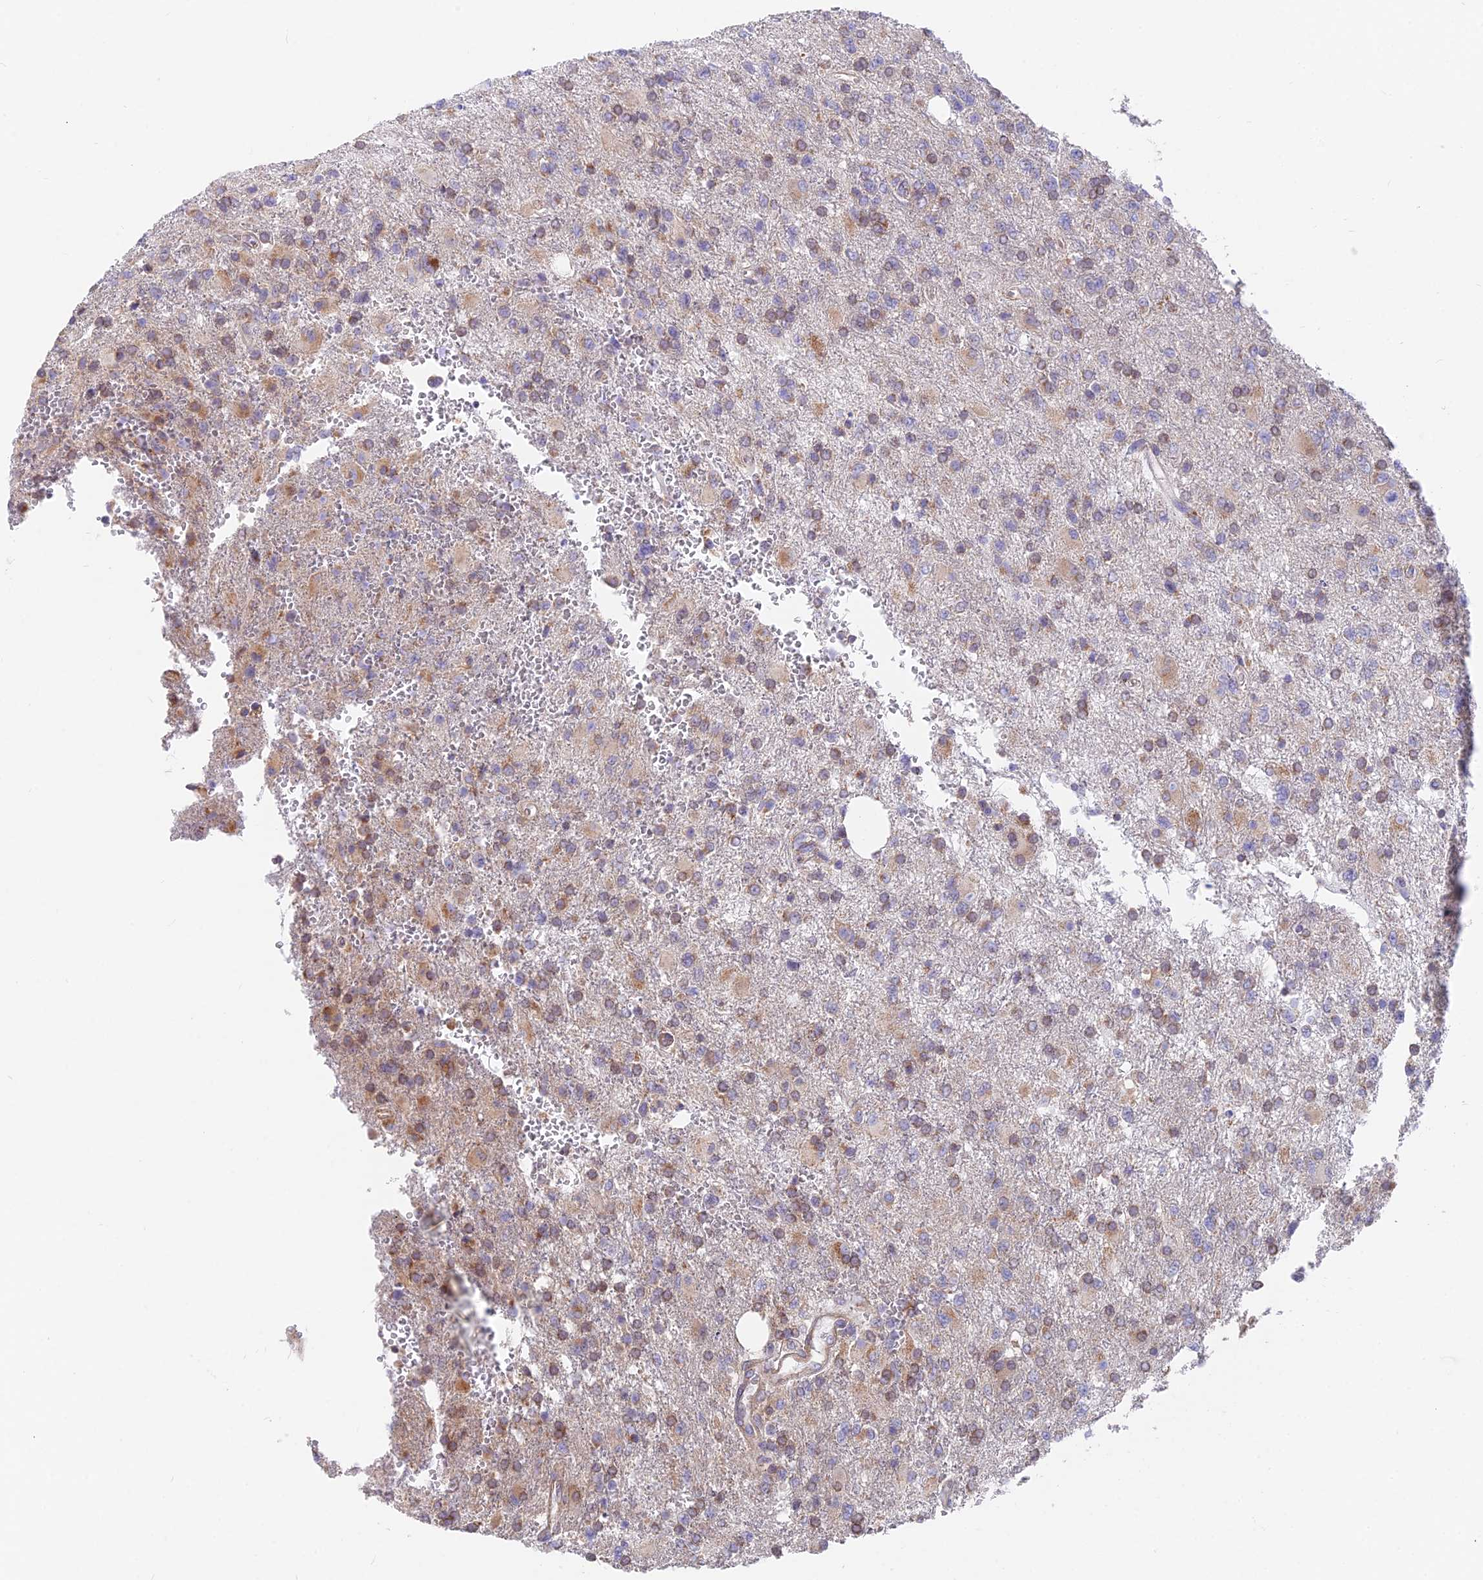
{"staining": {"intensity": "moderate", "quantity": "<25%", "location": "cytoplasmic/membranous"}, "tissue": "glioma", "cell_type": "Tumor cells", "image_type": "cancer", "snomed": [{"axis": "morphology", "description": "Glioma, malignant, High grade"}, {"axis": "topography", "description": "Brain"}], "caption": "An IHC photomicrograph of neoplastic tissue is shown. Protein staining in brown labels moderate cytoplasmic/membranous positivity in malignant glioma (high-grade) within tumor cells. (brown staining indicates protein expression, while blue staining denotes nuclei).", "gene": "TBC1D20", "patient": {"sex": "male", "age": 56}}